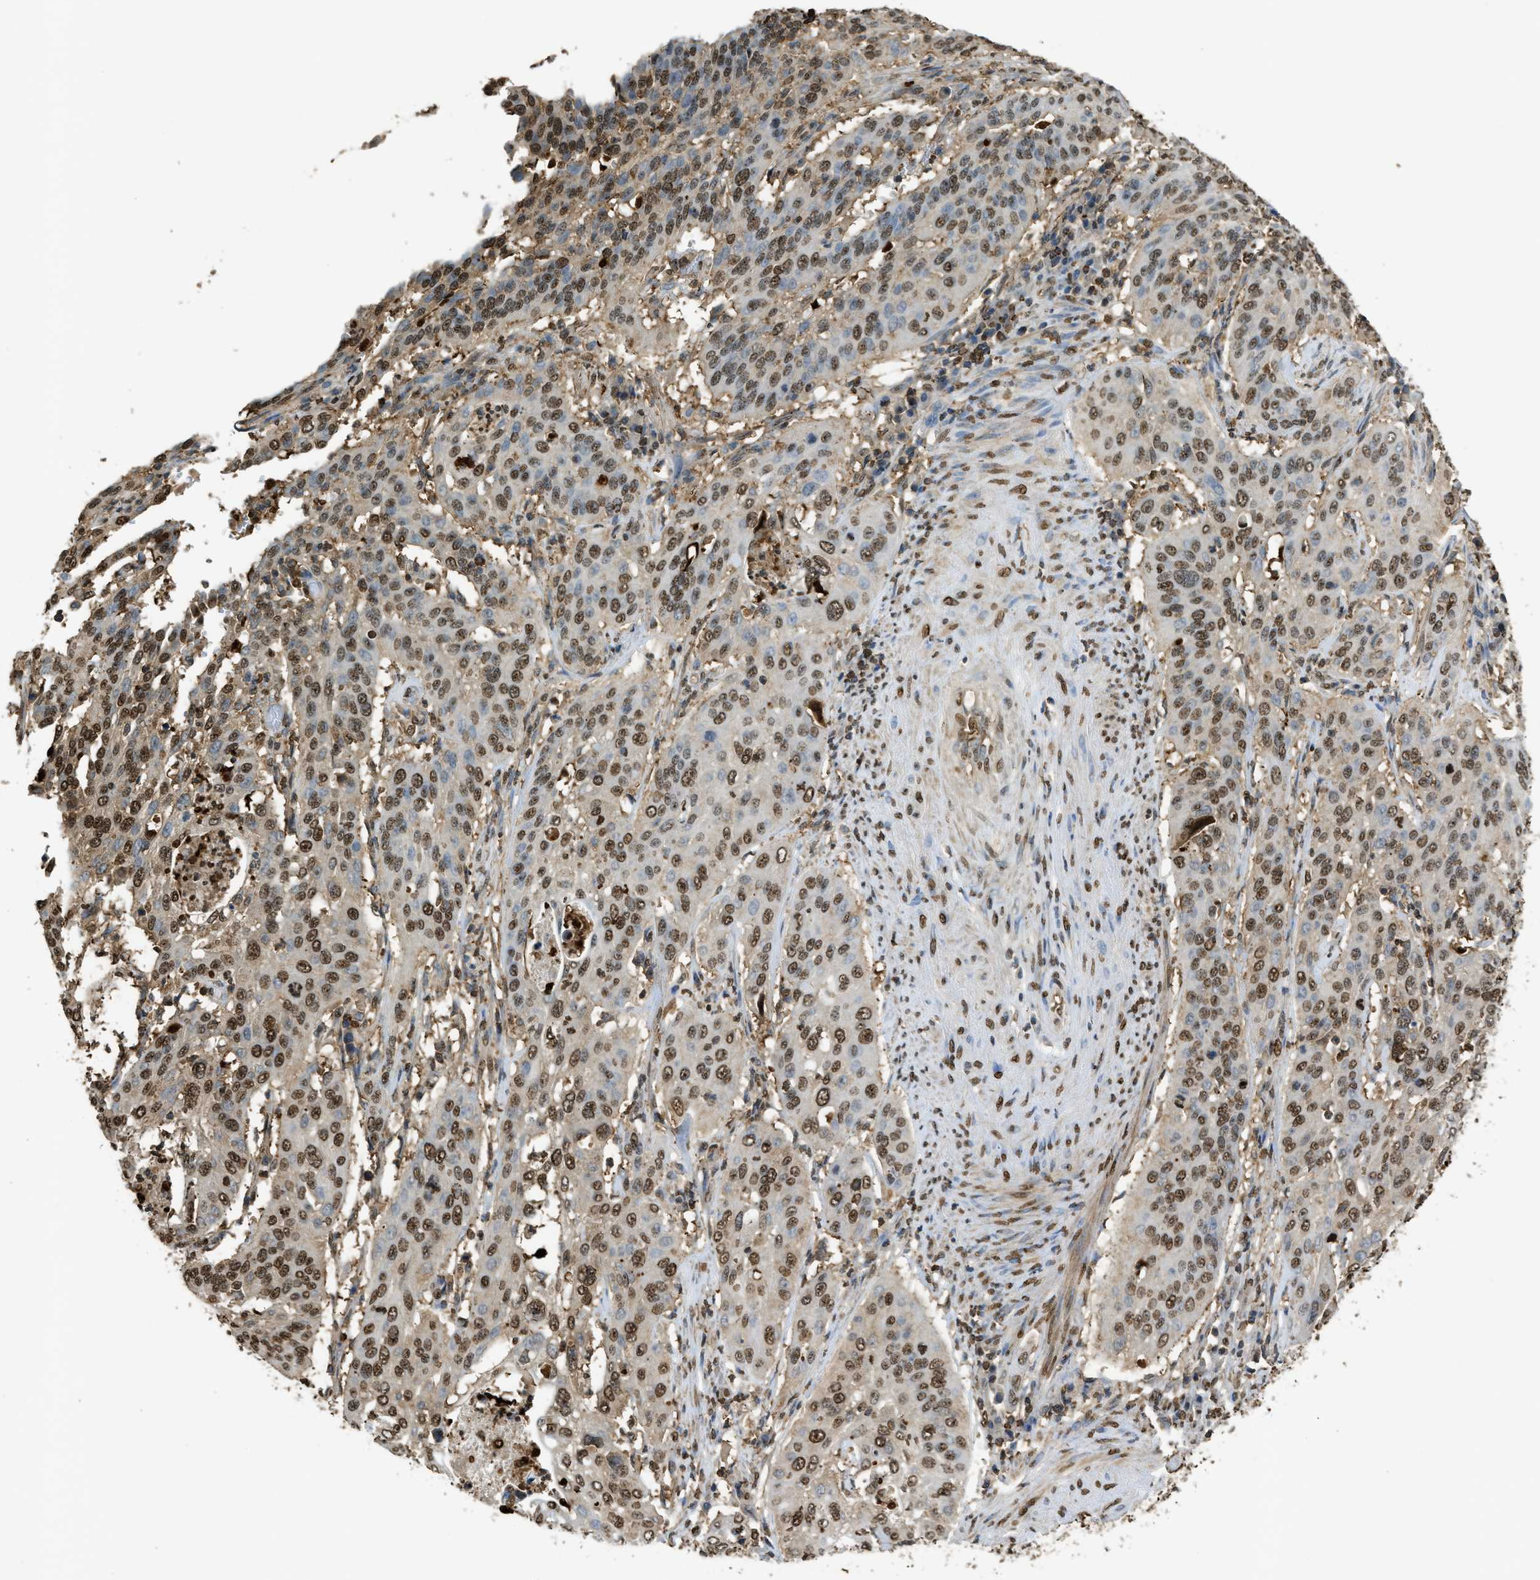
{"staining": {"intensity": "moderate", "quantity": "25%-75%", "location": "nuclear"}, "tissue": "cervical cancer", "cell_type": "Tumor cells", "image_type": "cancer", "snomed": [{"axis": "morphology", "description": "Normal tissue, NOS"}, {"axis": "morphology", "description": "Squamous cell carcinoma, NOS"}, {"axis": "topography", "description": "Cervix"}], "caption": "Immunohistochemical staining of cervical cancer (squamous cell carcinoma) shows medium levels of moderate nuclear protein expression in about 25%-75% of tumor cells. (Stains: DAB in brown, nuclei in blue, Microscopy: brightfield microscopy at high magnification).", "gene": "NR5A2", "patient": {"sex": "female", "age": 39}}